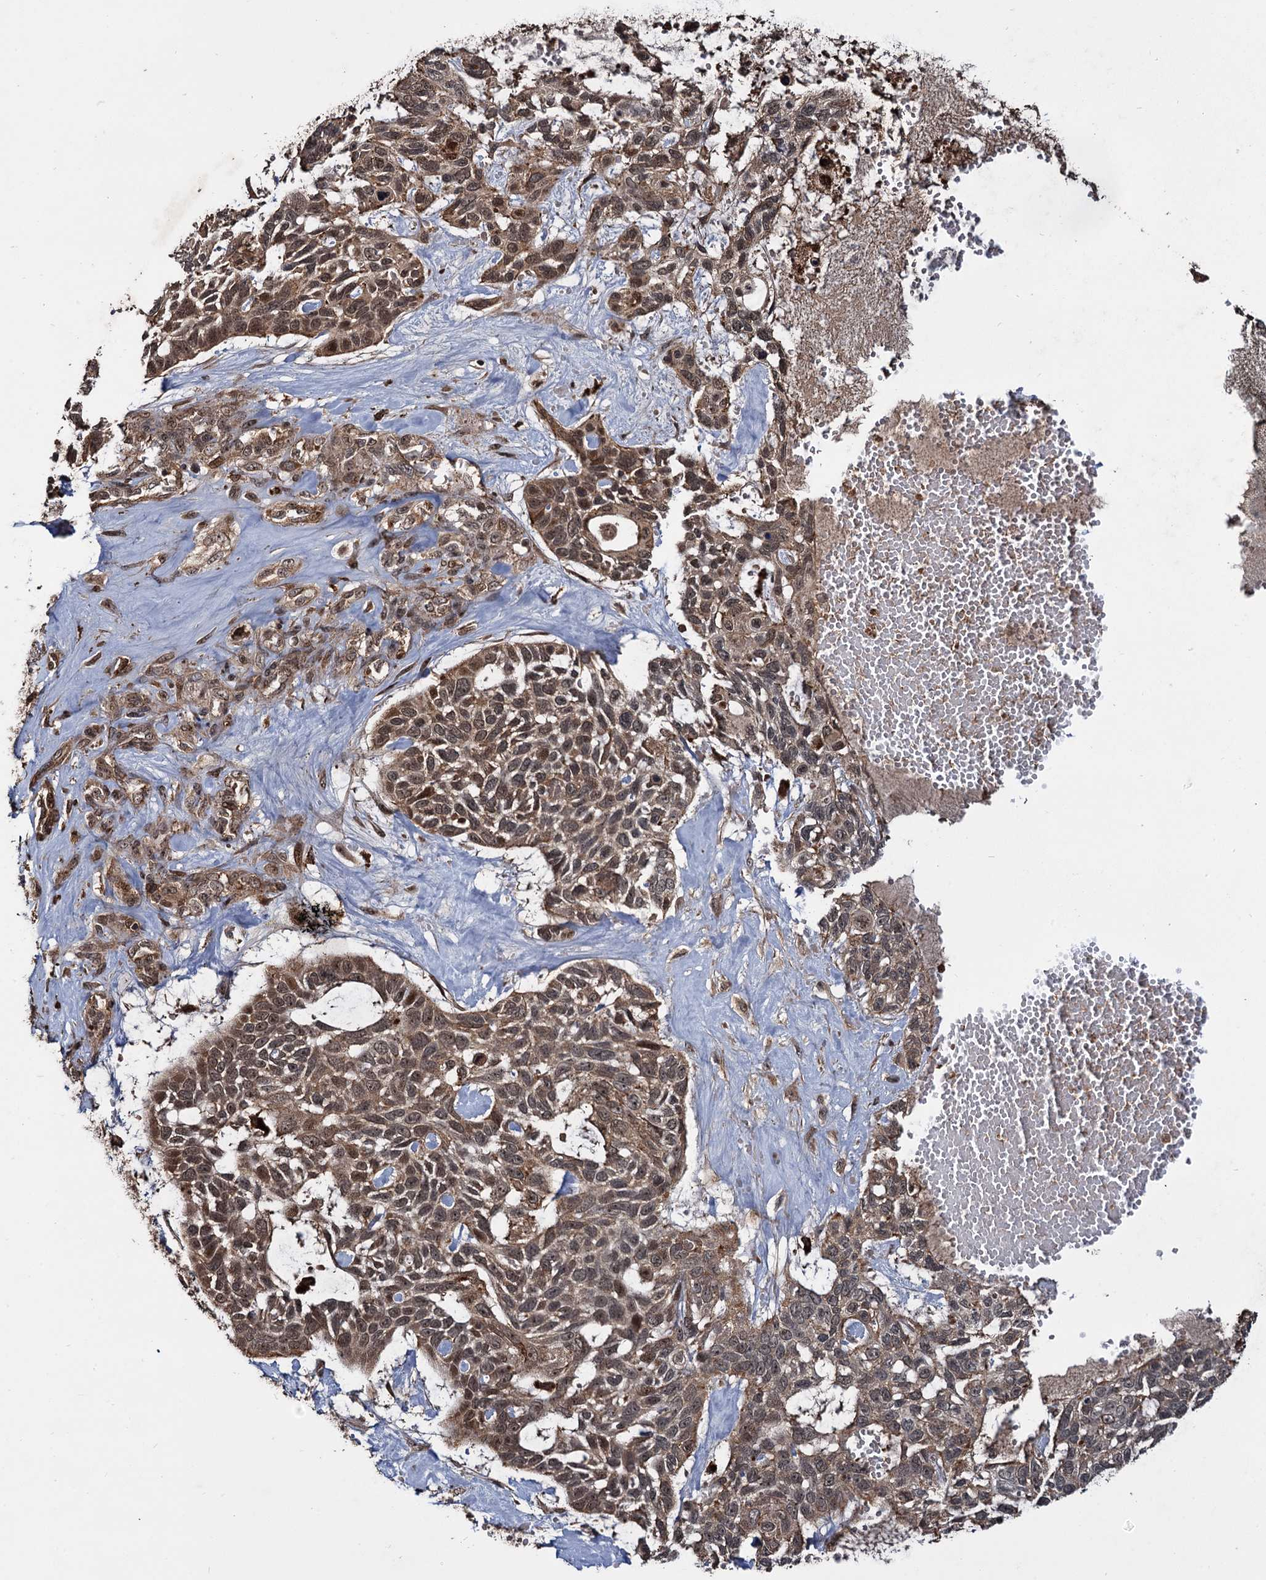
{"staining": {"intensity": "moderate", "quantity": ">75%", "location": "cytoplasmic/membranous,nuclear"}, "tissue": "skin cancer", "cell_type": "Tumor cells", "image_type": "cancer", "snomed": [{"axis": "morphology", "description": "Basal cell carcinoma"}, {"axis": "topography", "description": "Skin"}], "caption": "This histopathology image exhibits IHC staining of skin basal cell carcinoma, with medium moderate cytoplasmic/membranous and nuclear expression in about >75% of tumor cells.", "gene": "CEP192", "patient": {"sex": "male", "age": 88}}